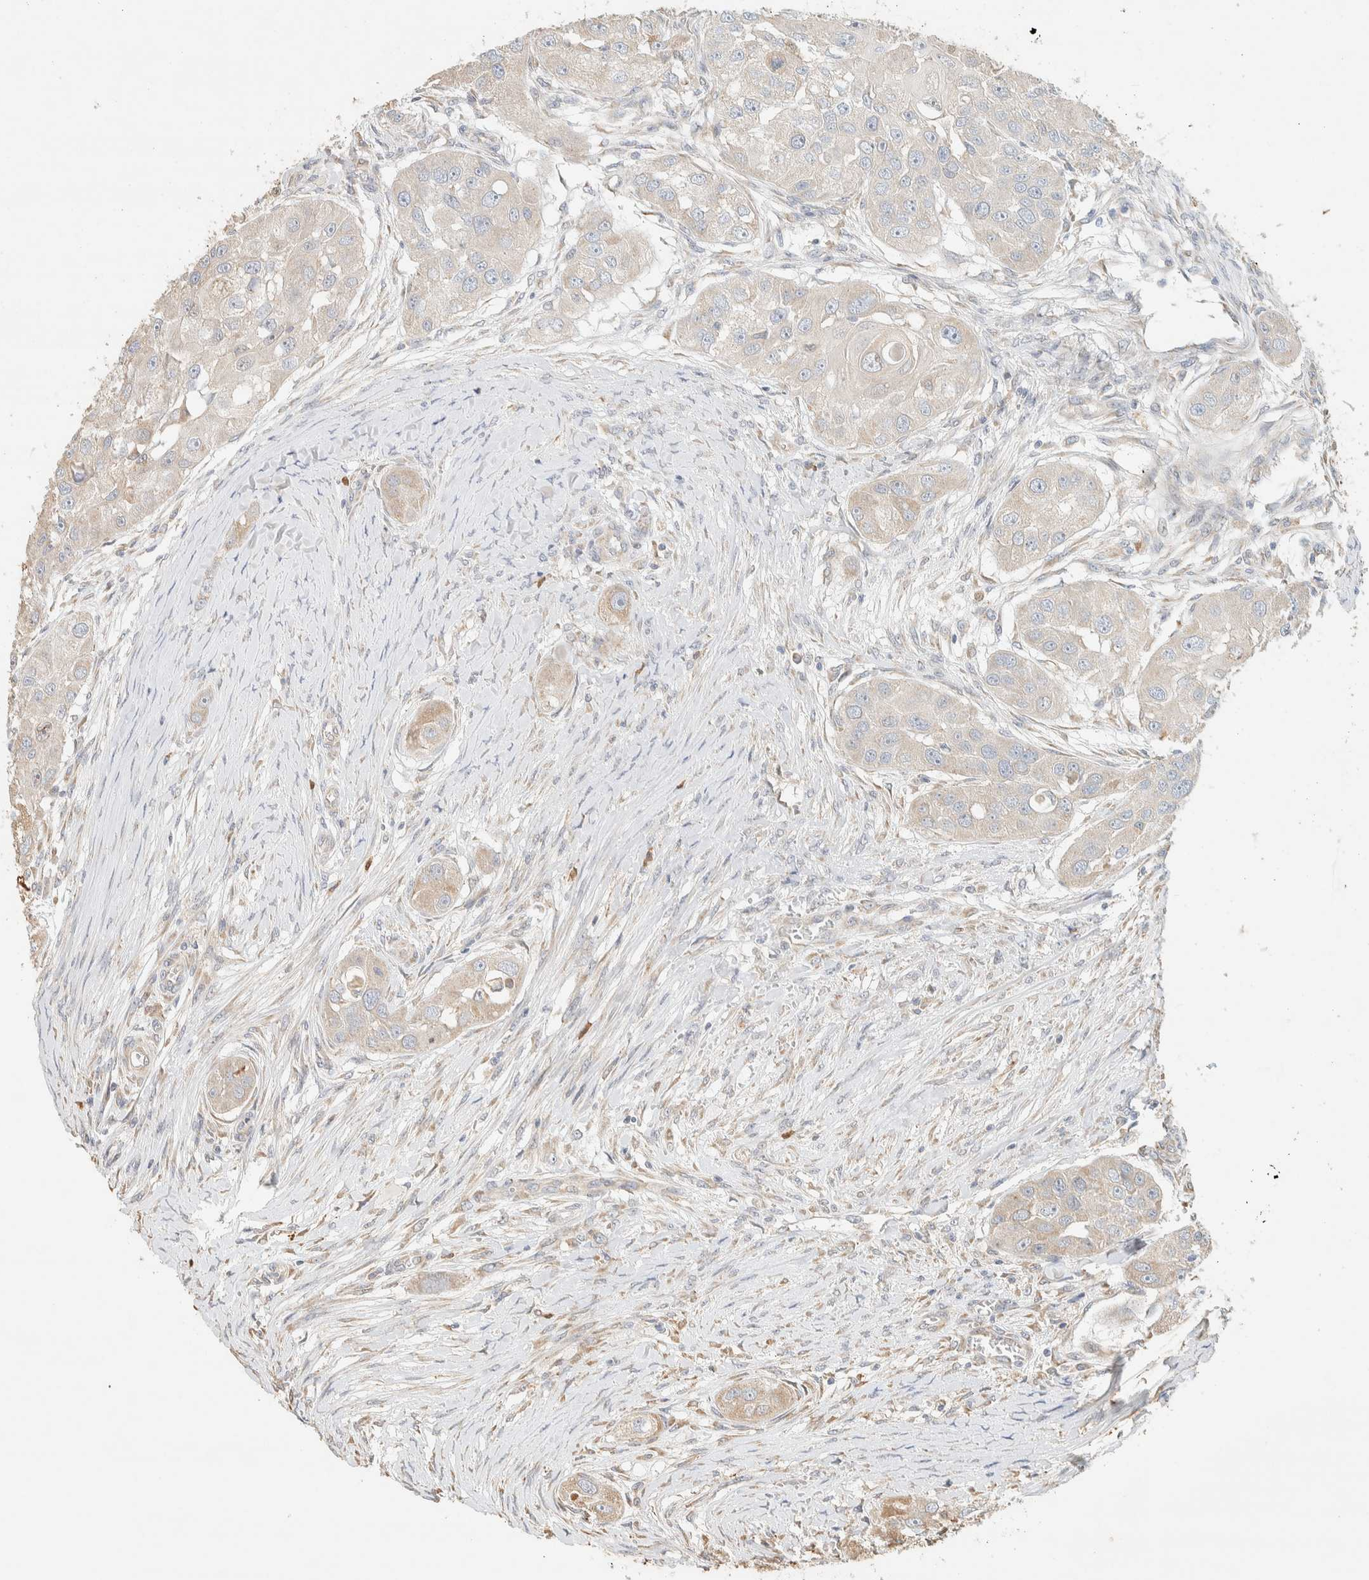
{"staining": {"intensity": "weak", "quantity": "<25%", "location": "cytoplasmic/membranous"}, "tissue": "head and neck cancer", "cell_type": "Tumor cells", "image_type": "cancer", "snomed": [{"axis": "morphology", "description": "Normal tissue, NOS"}, {"axis": "morphology", "description": "Squamous cell carcinoma, NOS"}, {"axis": "topography", "description": "Skeletal muscle"}, {"axis": "topography", "description": "Head-Neck"}], "caption": "Head and neck cancer (squamous cell carcinoma) was stained to show a protein in brown. There is no significant positivity in tumor cells.", "gene": "TTC3", "patient": {"sex": "male", "age": 51}}